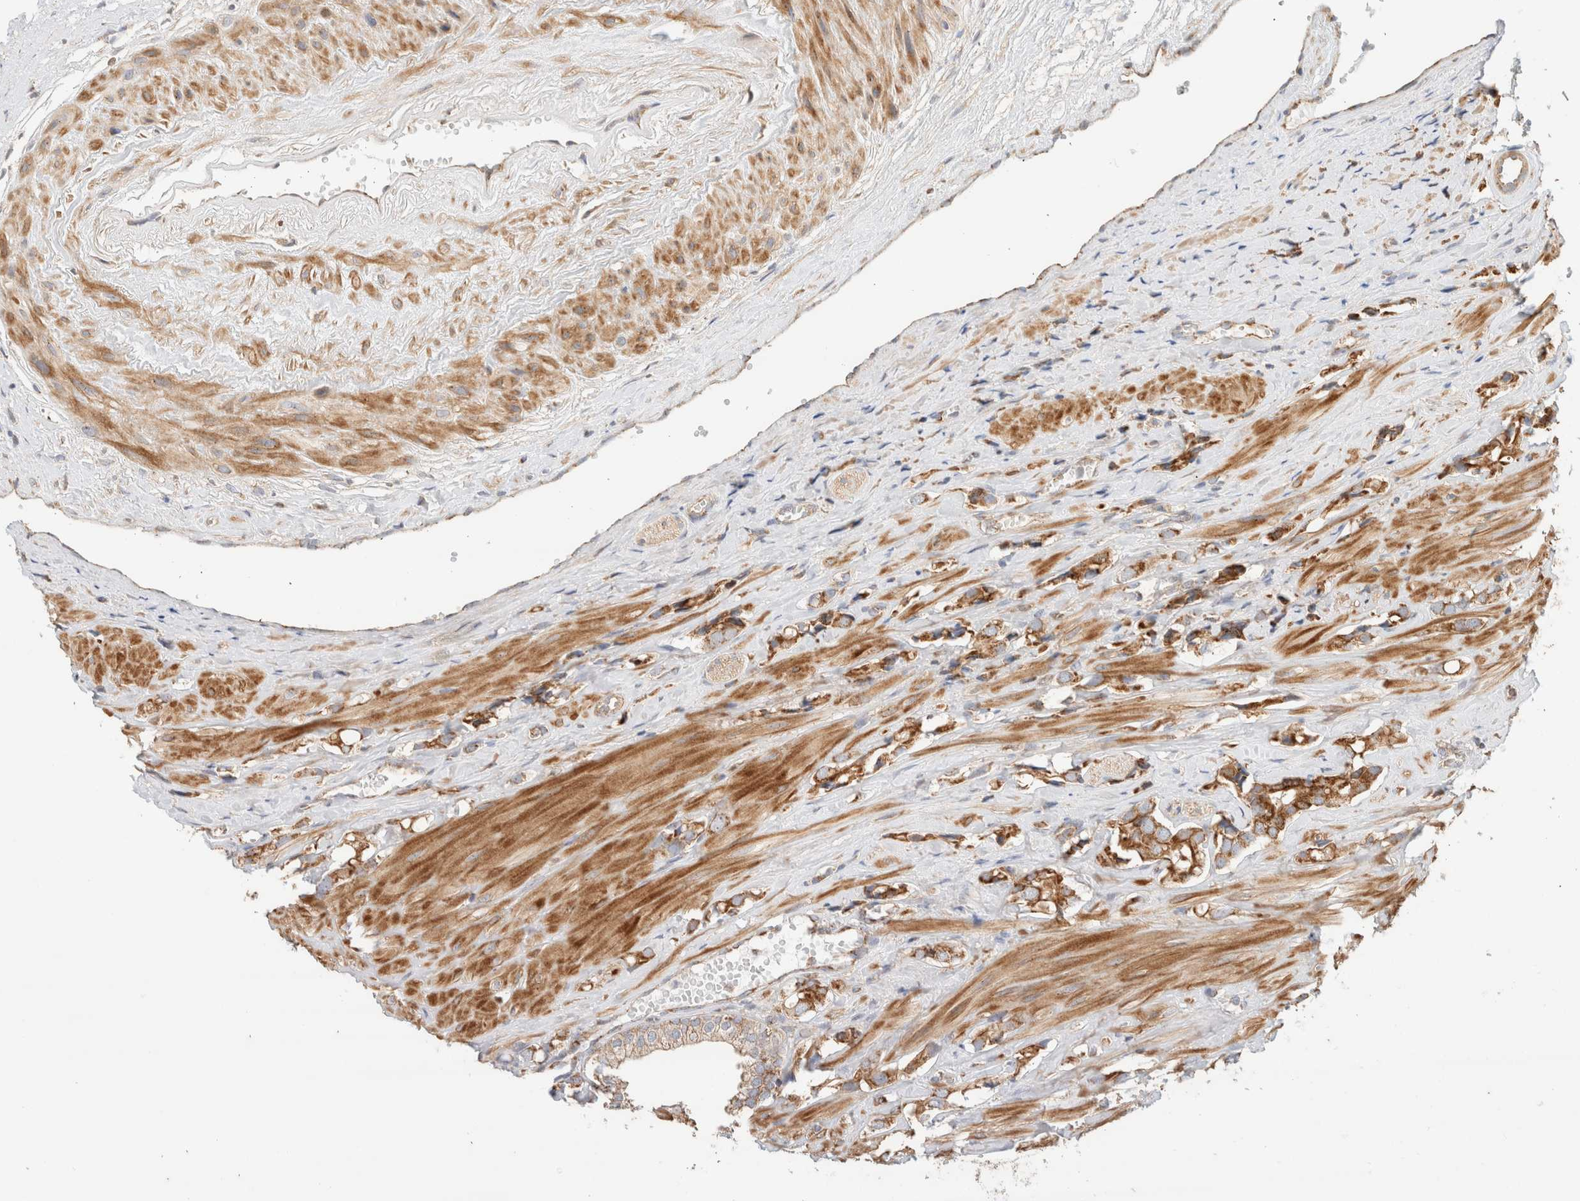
{"staining": {"intensity": "strong", "quantity": "25%-75%", "location": "cytoplasmic/membranous"}, "tissue": "prostate cancer", "cell_type": "Tumor cells", "image_type": "cancer", "snomed": [{"axis": "morphology", "description": "Adenocarcinoma, High grade"}, {"axis": "topography", "description": "Prostate"}], "caption": "A photomicrograph of human adenocarcinoma (high-grade) (prostate) stained for a protein displays strong cytoplasmic/membranous brown staining in tumor cells.", "gene": "MRM3", "patient": {"sex": "male", "age": 52}}